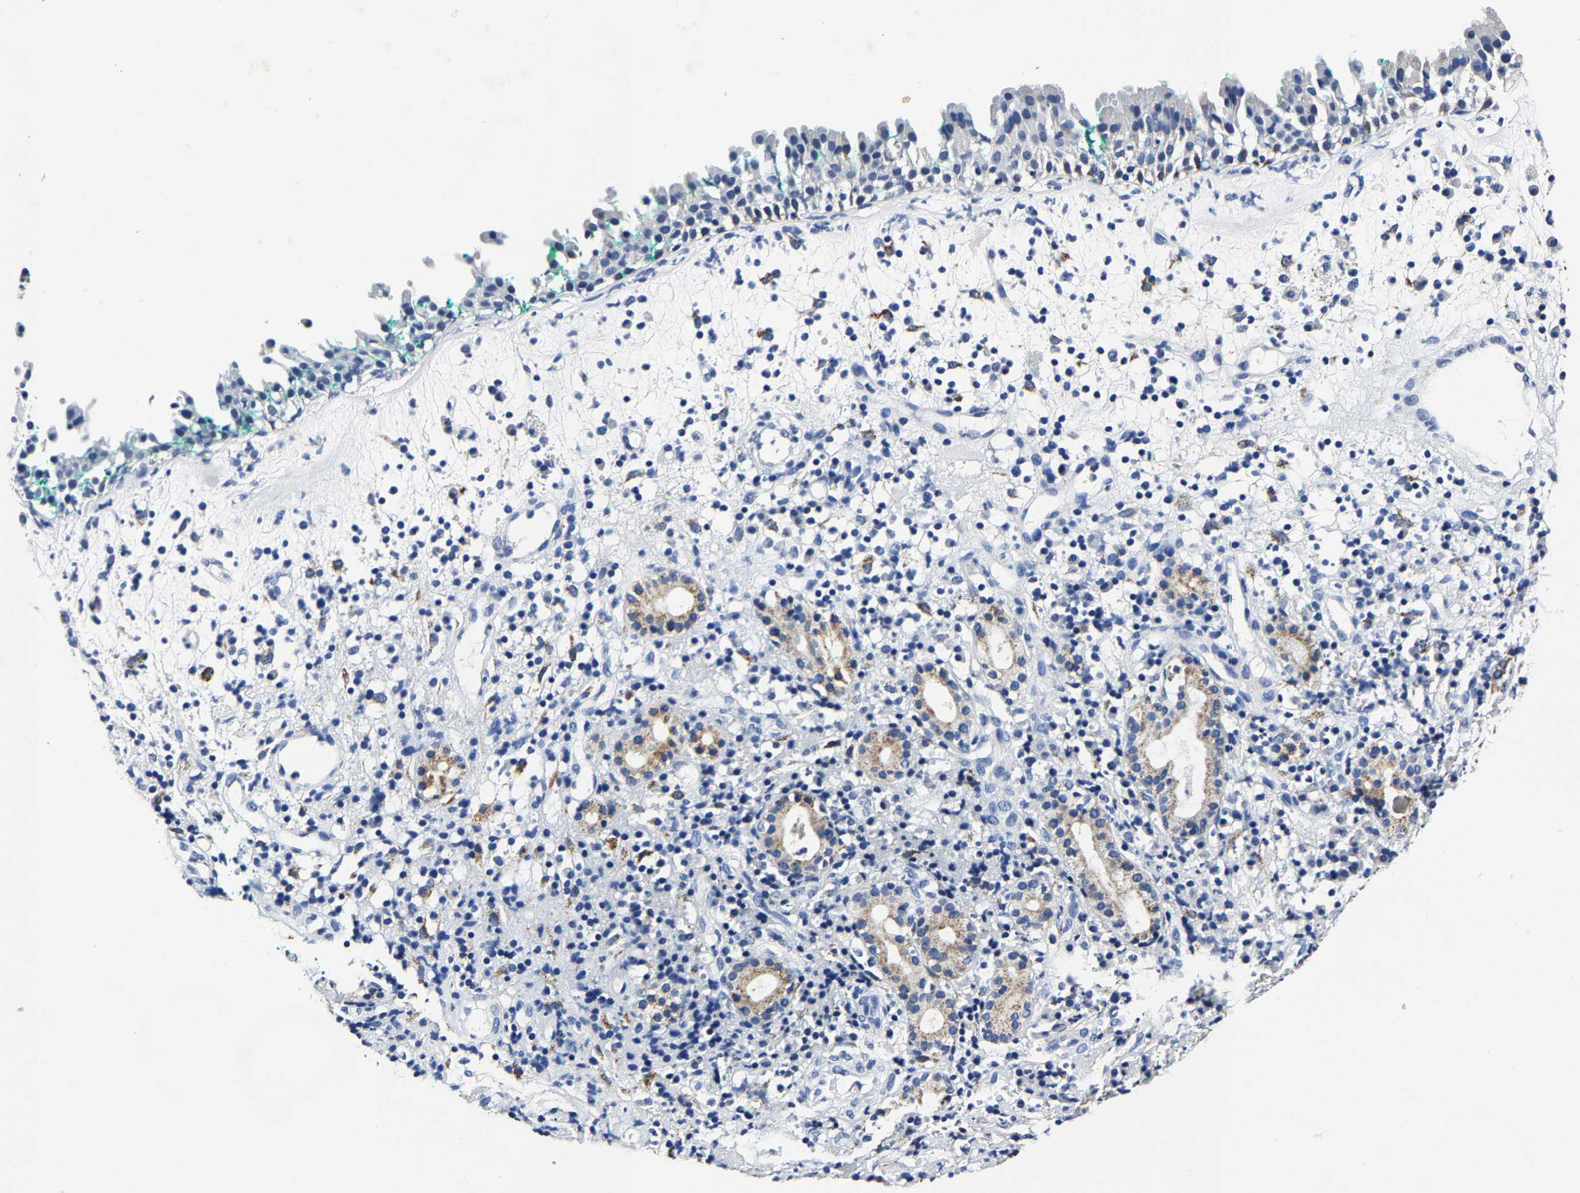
{"staining": {"intensity": "negative", "quantity": "none", "location": "none"}, "tissue": "nasopharynx", "cell_type": "Respiratory epithelial cells", "image_type": "normal", "snomed": [{"axis": "morphology", "description": "Normal tissue, NOS"}, {"axis": "morphology", "description": "Basal cell carcinoma"}, {"axis": "topography", "description": "Cartilage tissue"}, {"axis": "topography", "description": "Nasopharynx"}, {"axis": "topography", "description": "Oral tissue"}], "caption": "There is no significant staining in respiratory epithelial cells of nasopharynx. Brightfield microscopy of immunohistochemistry (IHC) stained with DAB (3,3'-diaminobenzidine) (brown) and hematoxylin (blue), captured at high magnification.", "gene": "PSPH", "patient": {"sex": "female", "age": 77}}